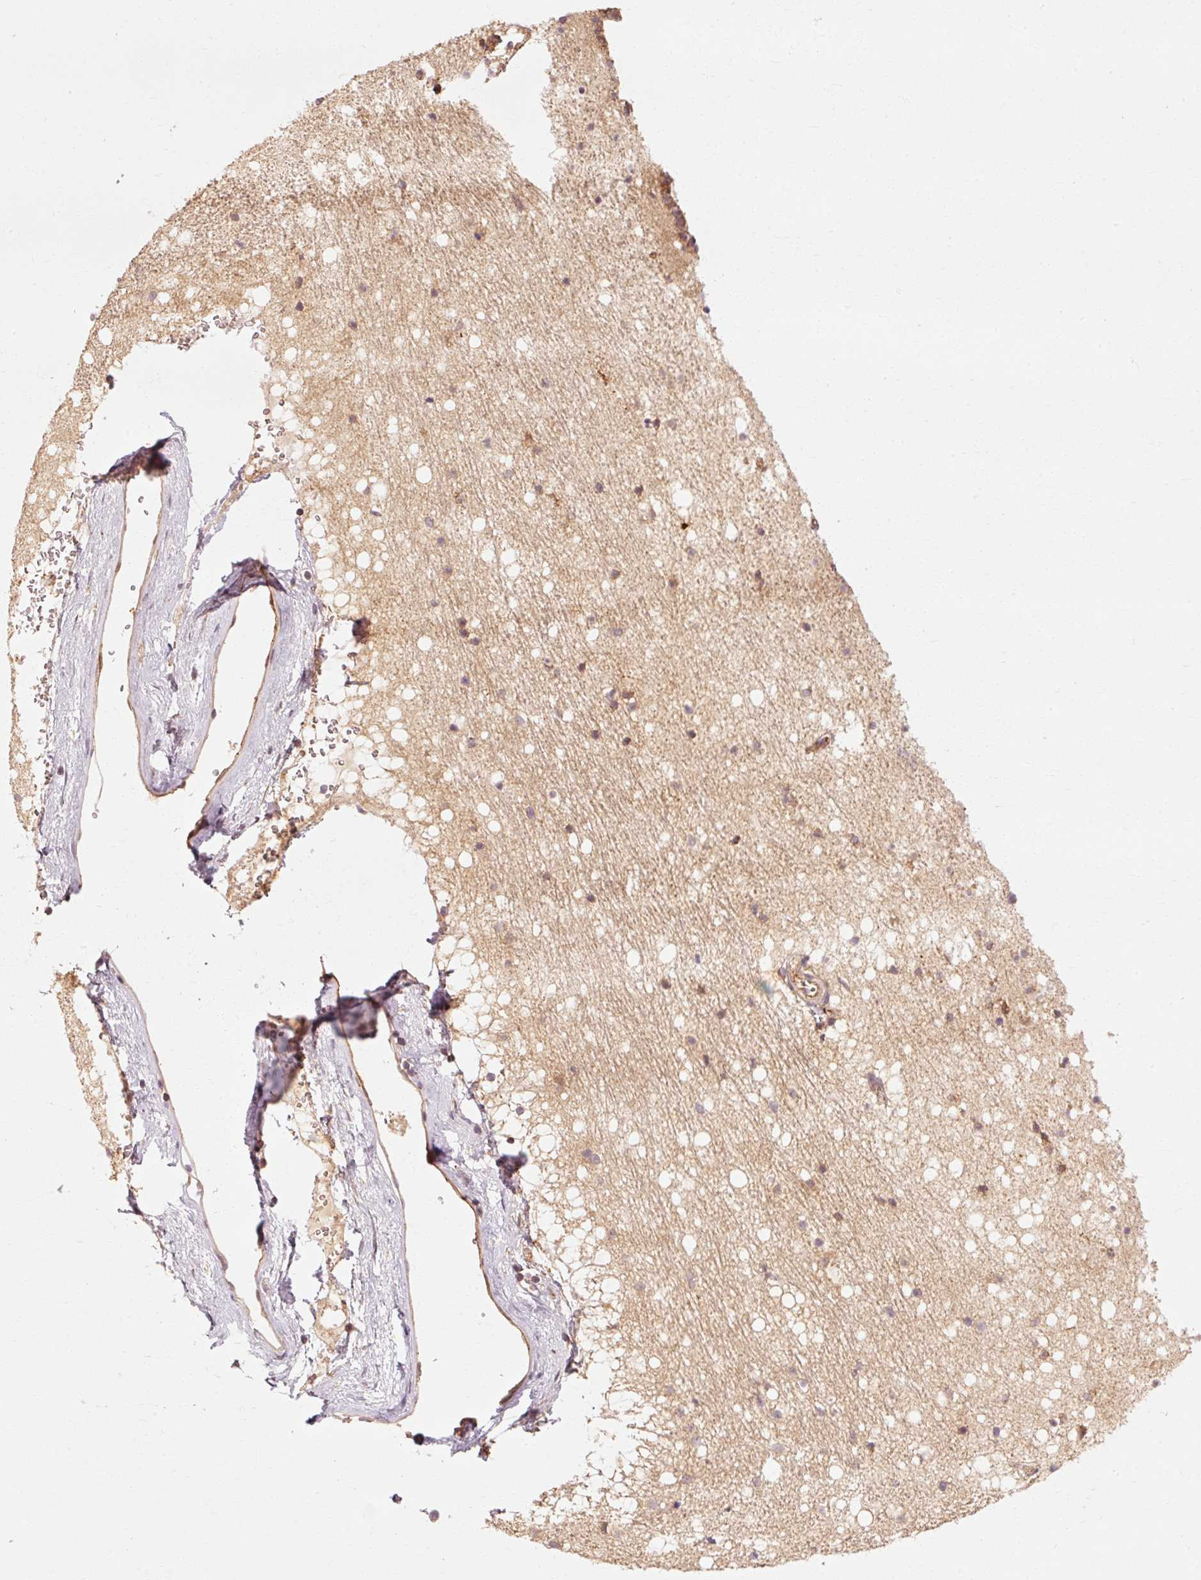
{"staining": {"intensity": "weak", "quantity": "<25%", "location": "cytoplasmic/membranous"}, "tissue": "caudate", "cell_type": "Glial cells", "image_type": "normal", "snomed": [{"axis": "morphology", "description": "Normal tissue, NOS"}, {"axis": "topography", "description": "Lateral ventricle wall"}], "caption": "Glial cells show no significant positivity in unremarkable caudate.", "gene": "CTNNA1", "patient": {"sex": "male", "age": 37}}